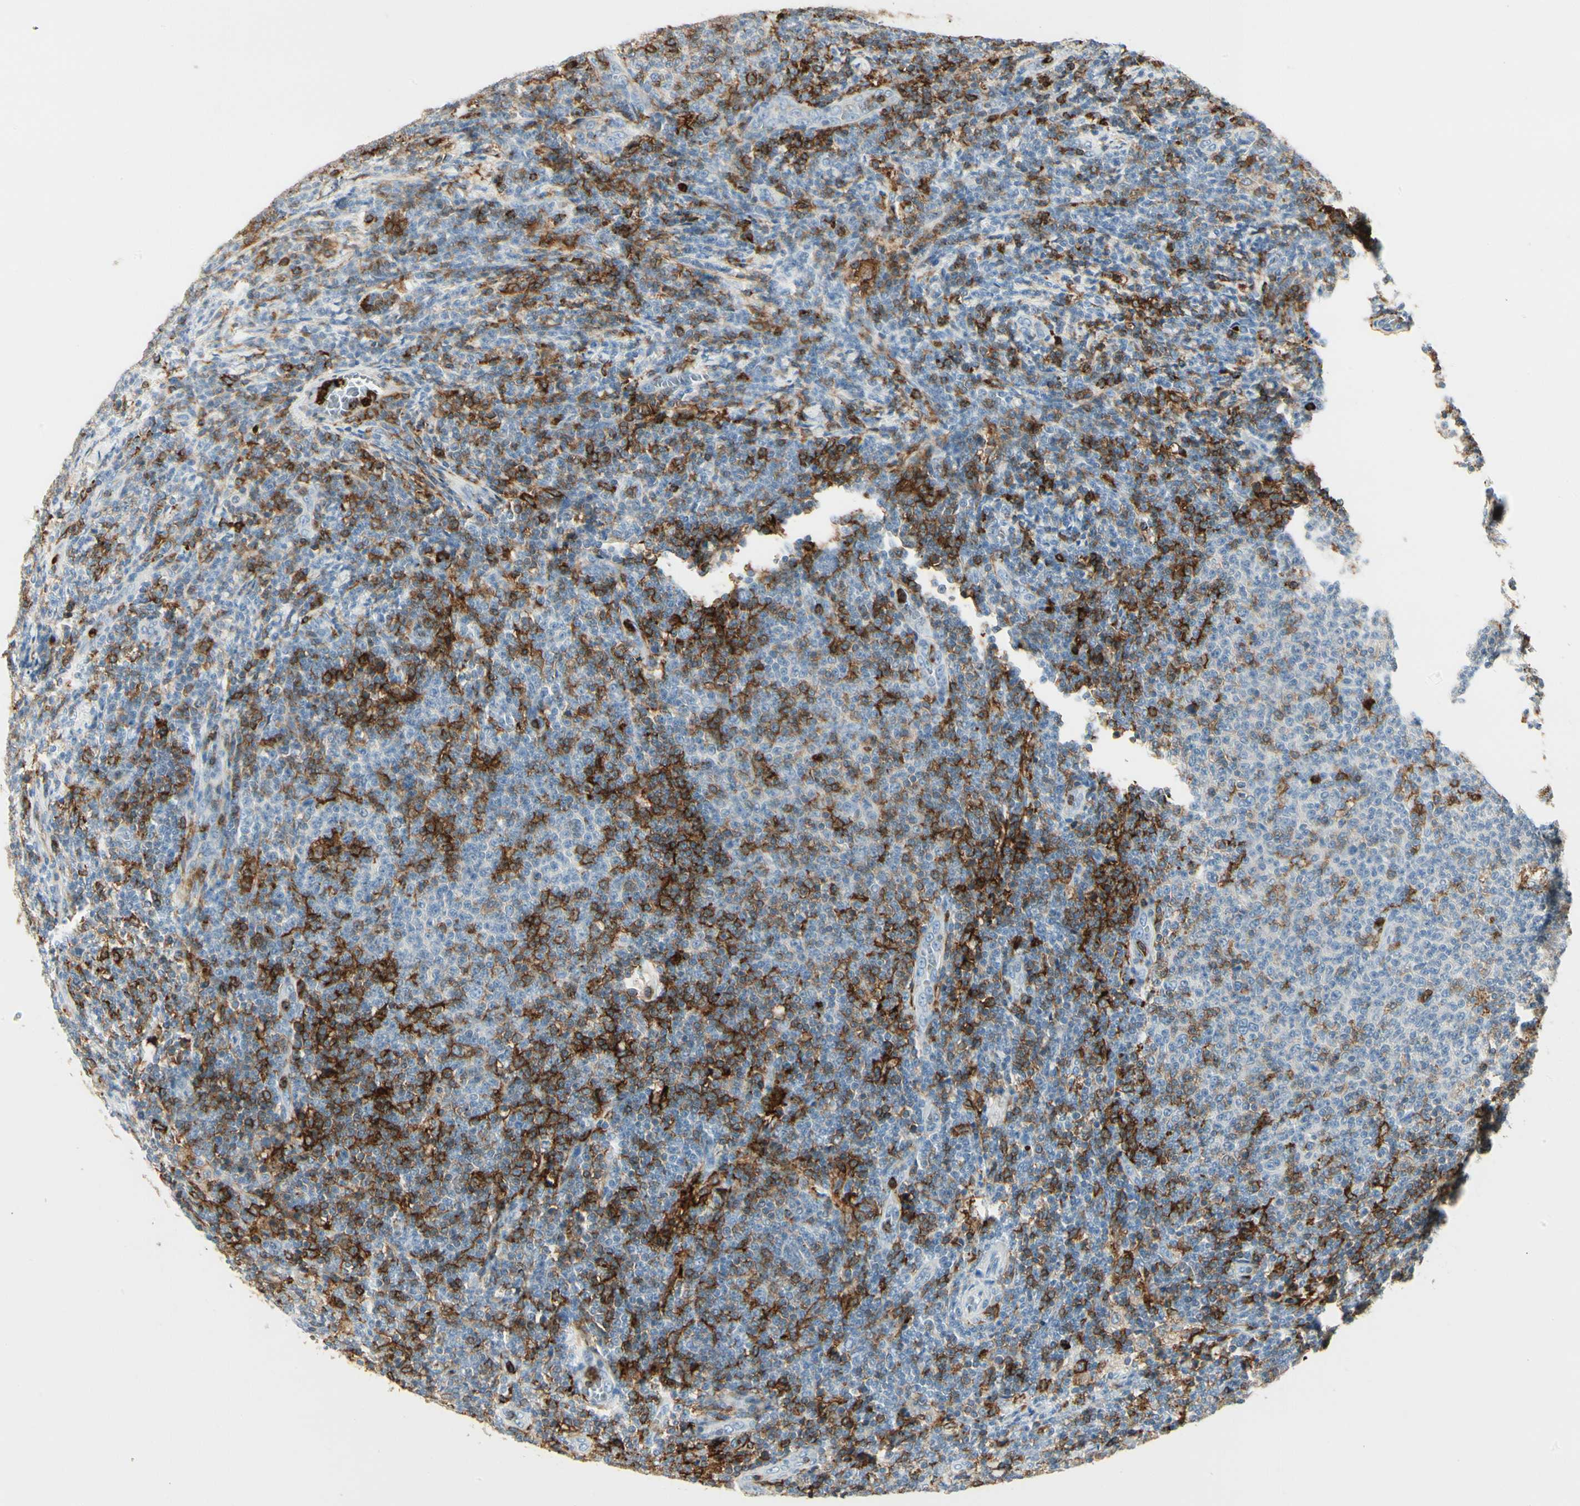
{"staining": {"intensity": "strong", "quantity": "<25%", "location": "cytoplasmic/membranous"}, "tissue": "lymphoma", "cell_type": "Tumor cells", "image_type": "cancer", "snomed": [{"axis": "morphology", "description": "Malignant lymphoma, non-Hodgkin's type, Low grade"}, {"axis": "topography", "description": "Lymph node"}], "caption": "Lymphoma stained with a brown dye exhibits strong cytoplasmic/membranous positive positivity in about <25% of tumor cells.", "gene": "ITGB2", "patient": {"sex": "male", "age": 66}}